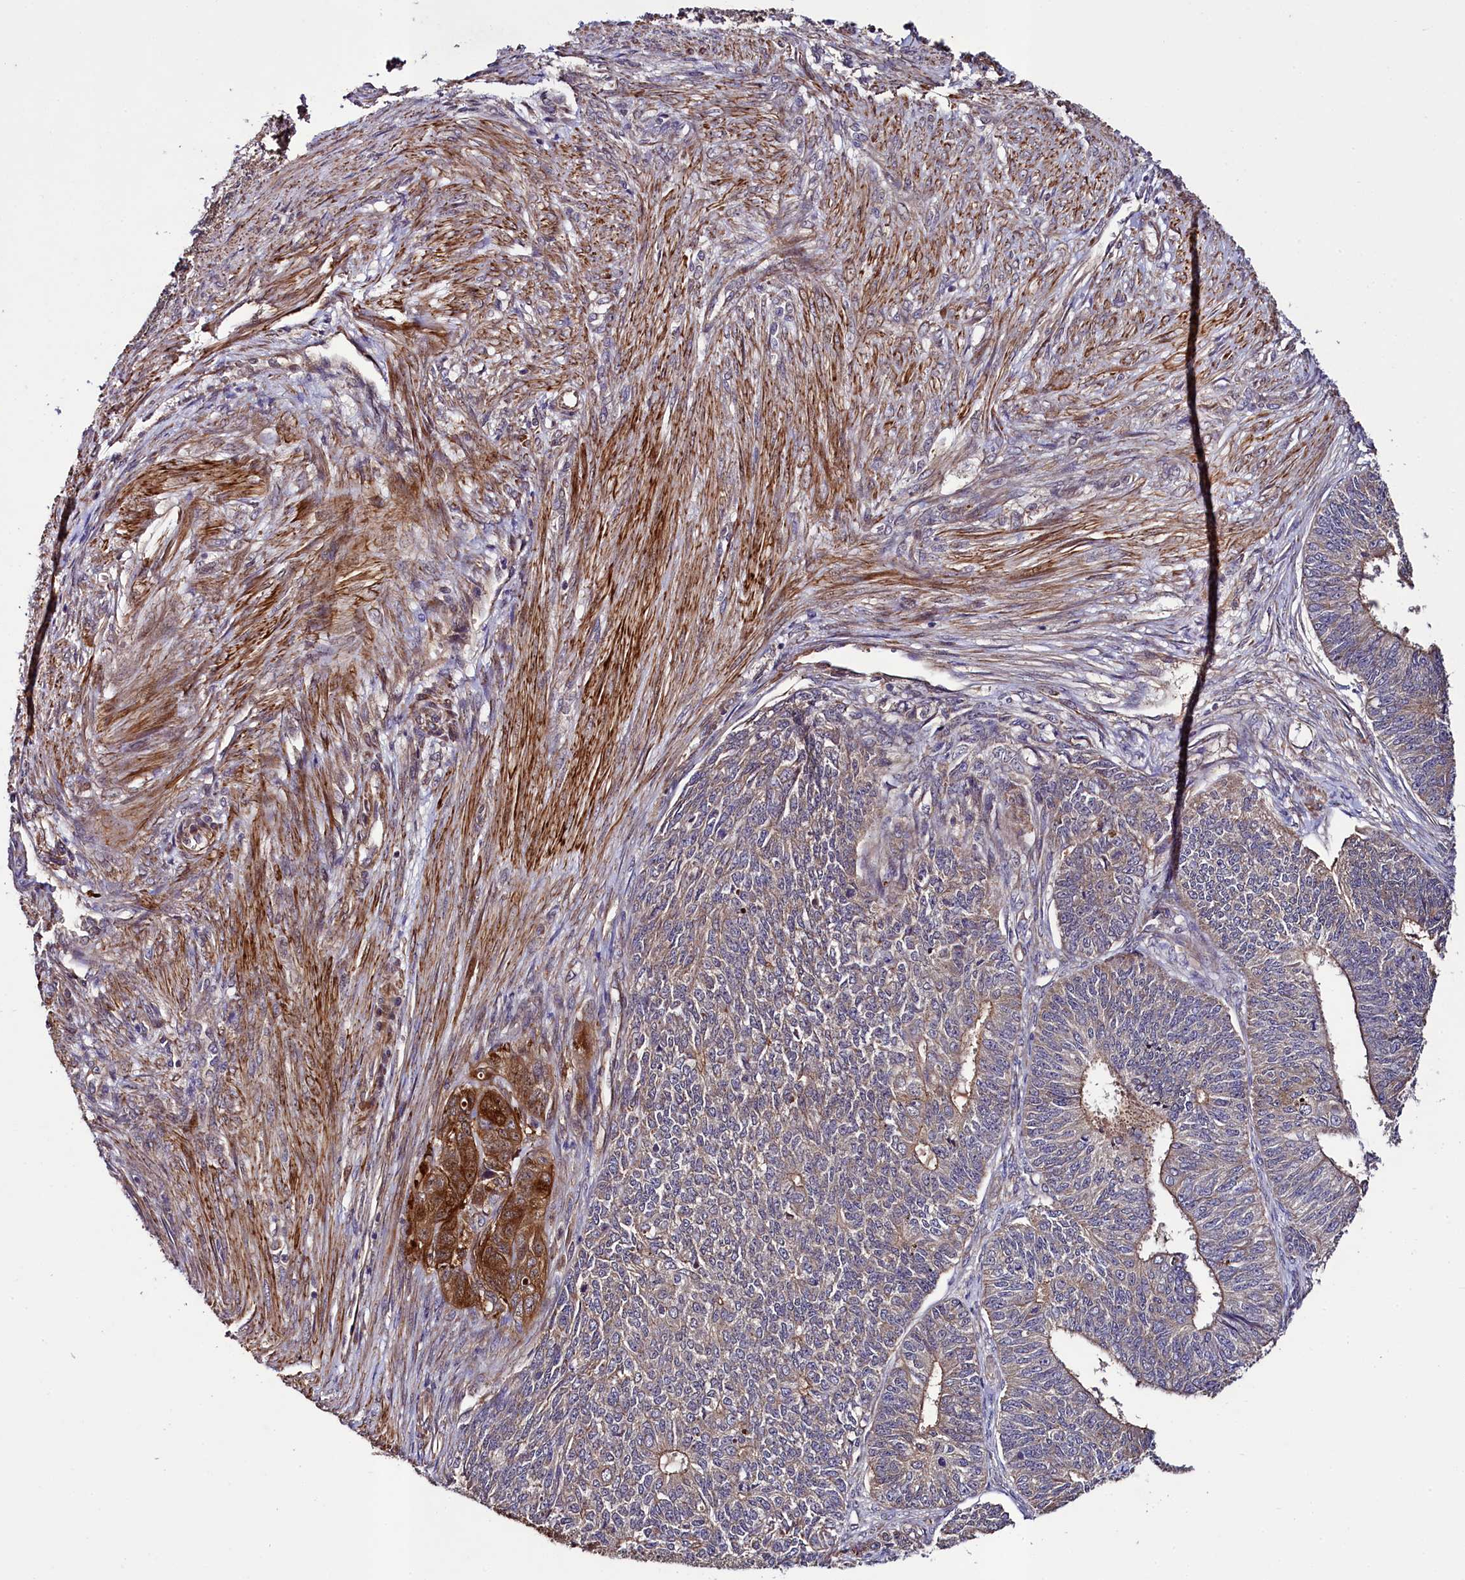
{"staining": {"intensity": "moderate", "quantity": "25%-75%", "location": "cytoplasmic/membranous"}, "tissue": "endometrial cancer", "cell_type": "Tumor cells", "image_type": "cancer", "snomed": [{"axis": "morphology", "description": "Adenocarcinoma, NOS"}, {"axis": "topography", "description": "Endometrium"}], "caption": "Immunohistochemistry (IHC) (DAB (3,3'-diaminobenzidine)) staining of adenocarcinoma (endometrial) exhibits moderate cytoplasmic/membranous protein staining in approximately 25%-75% of tumor cells.", "gene": "CCDC102A", "patient": {"sex": "female", "age": 32}}